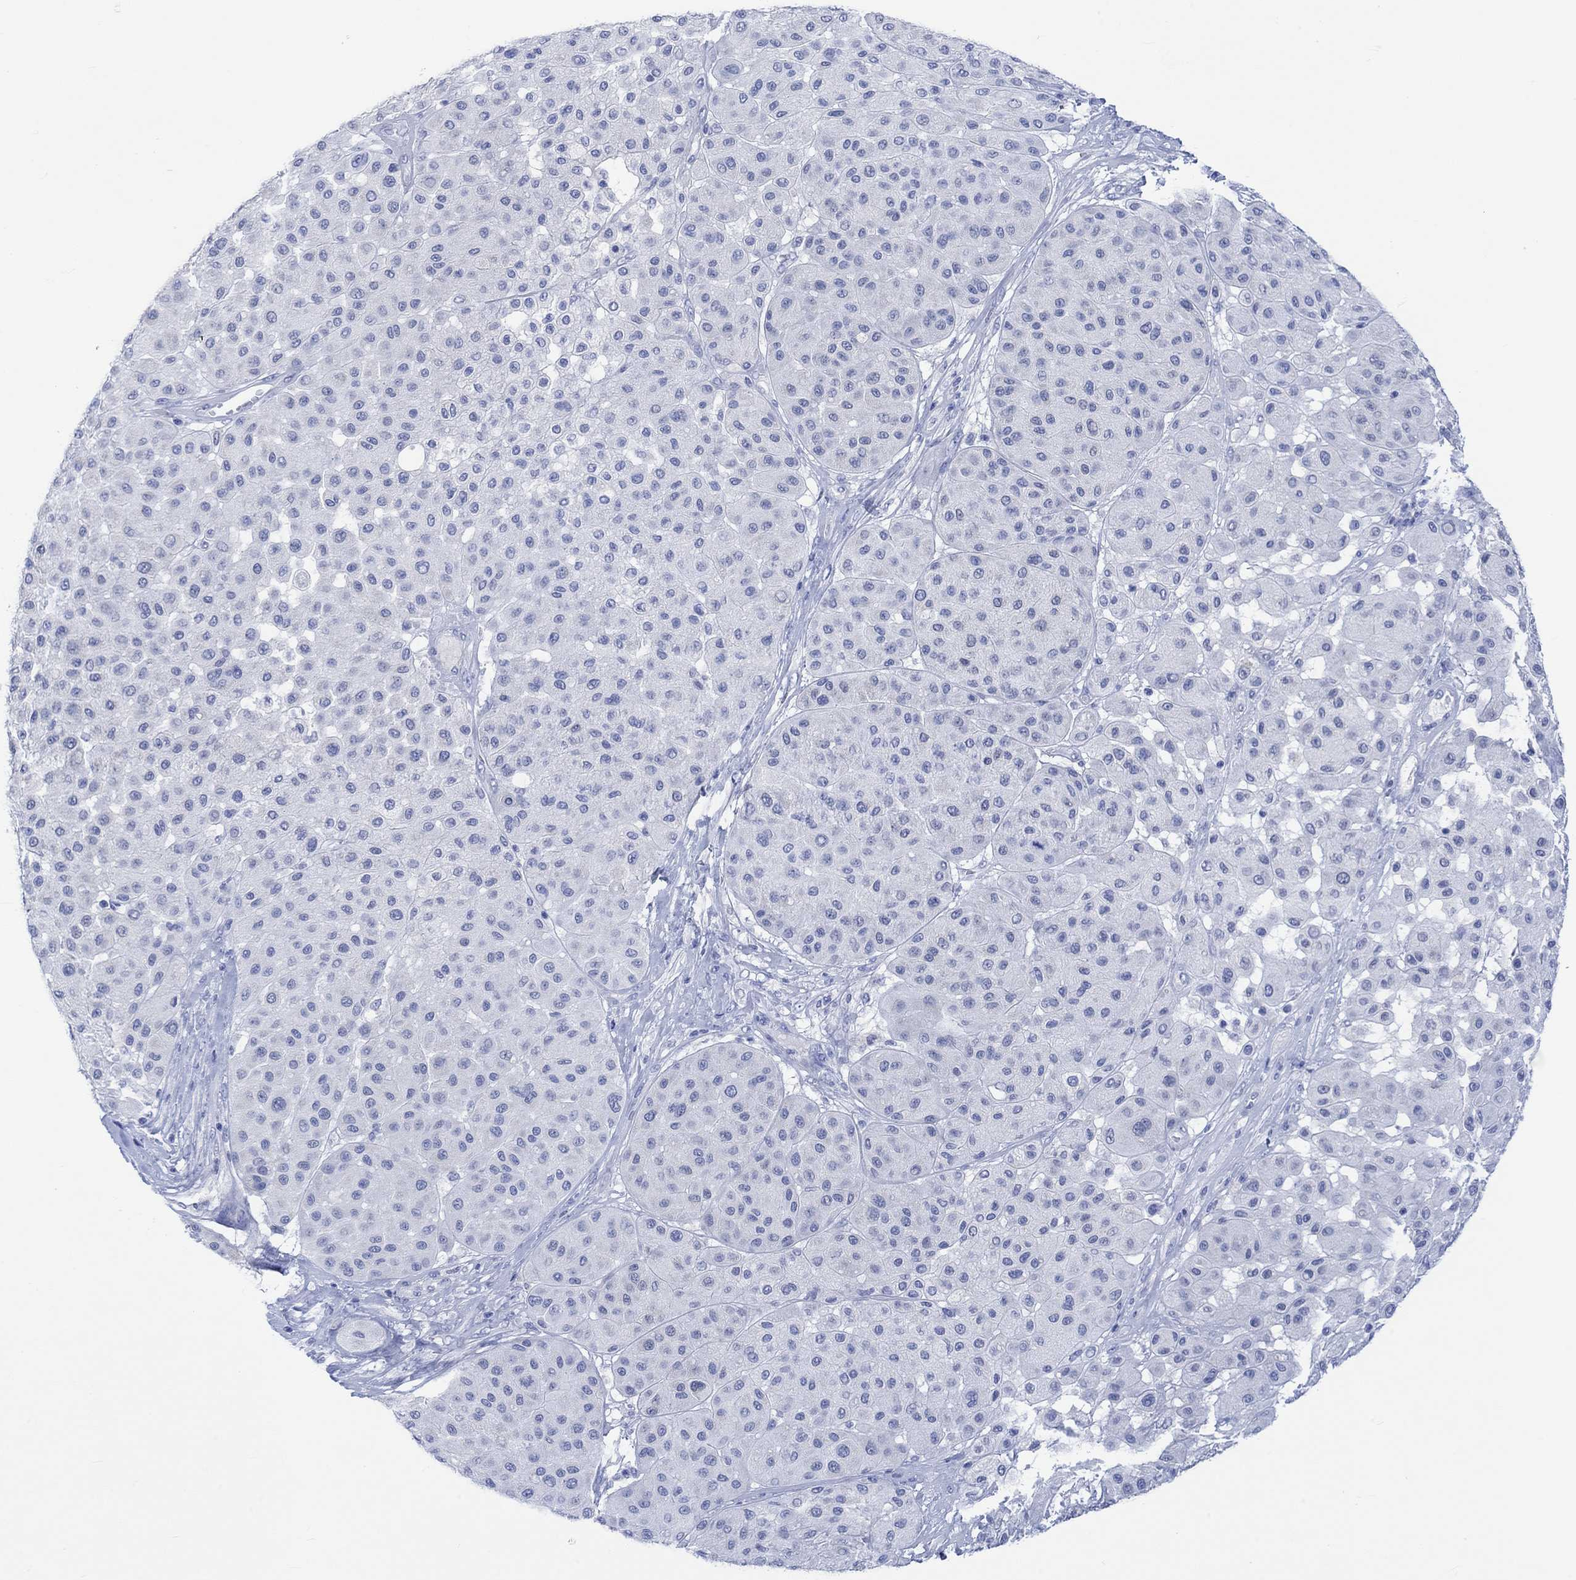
{"staining": {"intensity": "negative", "quantity": "none", "location": "none"}, "tissue": "melanoma", "cell_type": "Tumor cells", "image_type": "cancer", "snomed": [{"axis": "morphology", "description": "Malignant melanoma, Metastatic site"}, {"axis": "topography", "description": "Smooth muscle"}], "caption": "High magnification brightfield microscopy of malignant melanoma (metastatic site) stained with DAB (3,3'-diaminobenzidine) (brown) and counterstained with hematoxylin (blue): tumor cells show no significant staining.", "gene": "CALCA", "patient": {"sex": "male", "age": 41}}